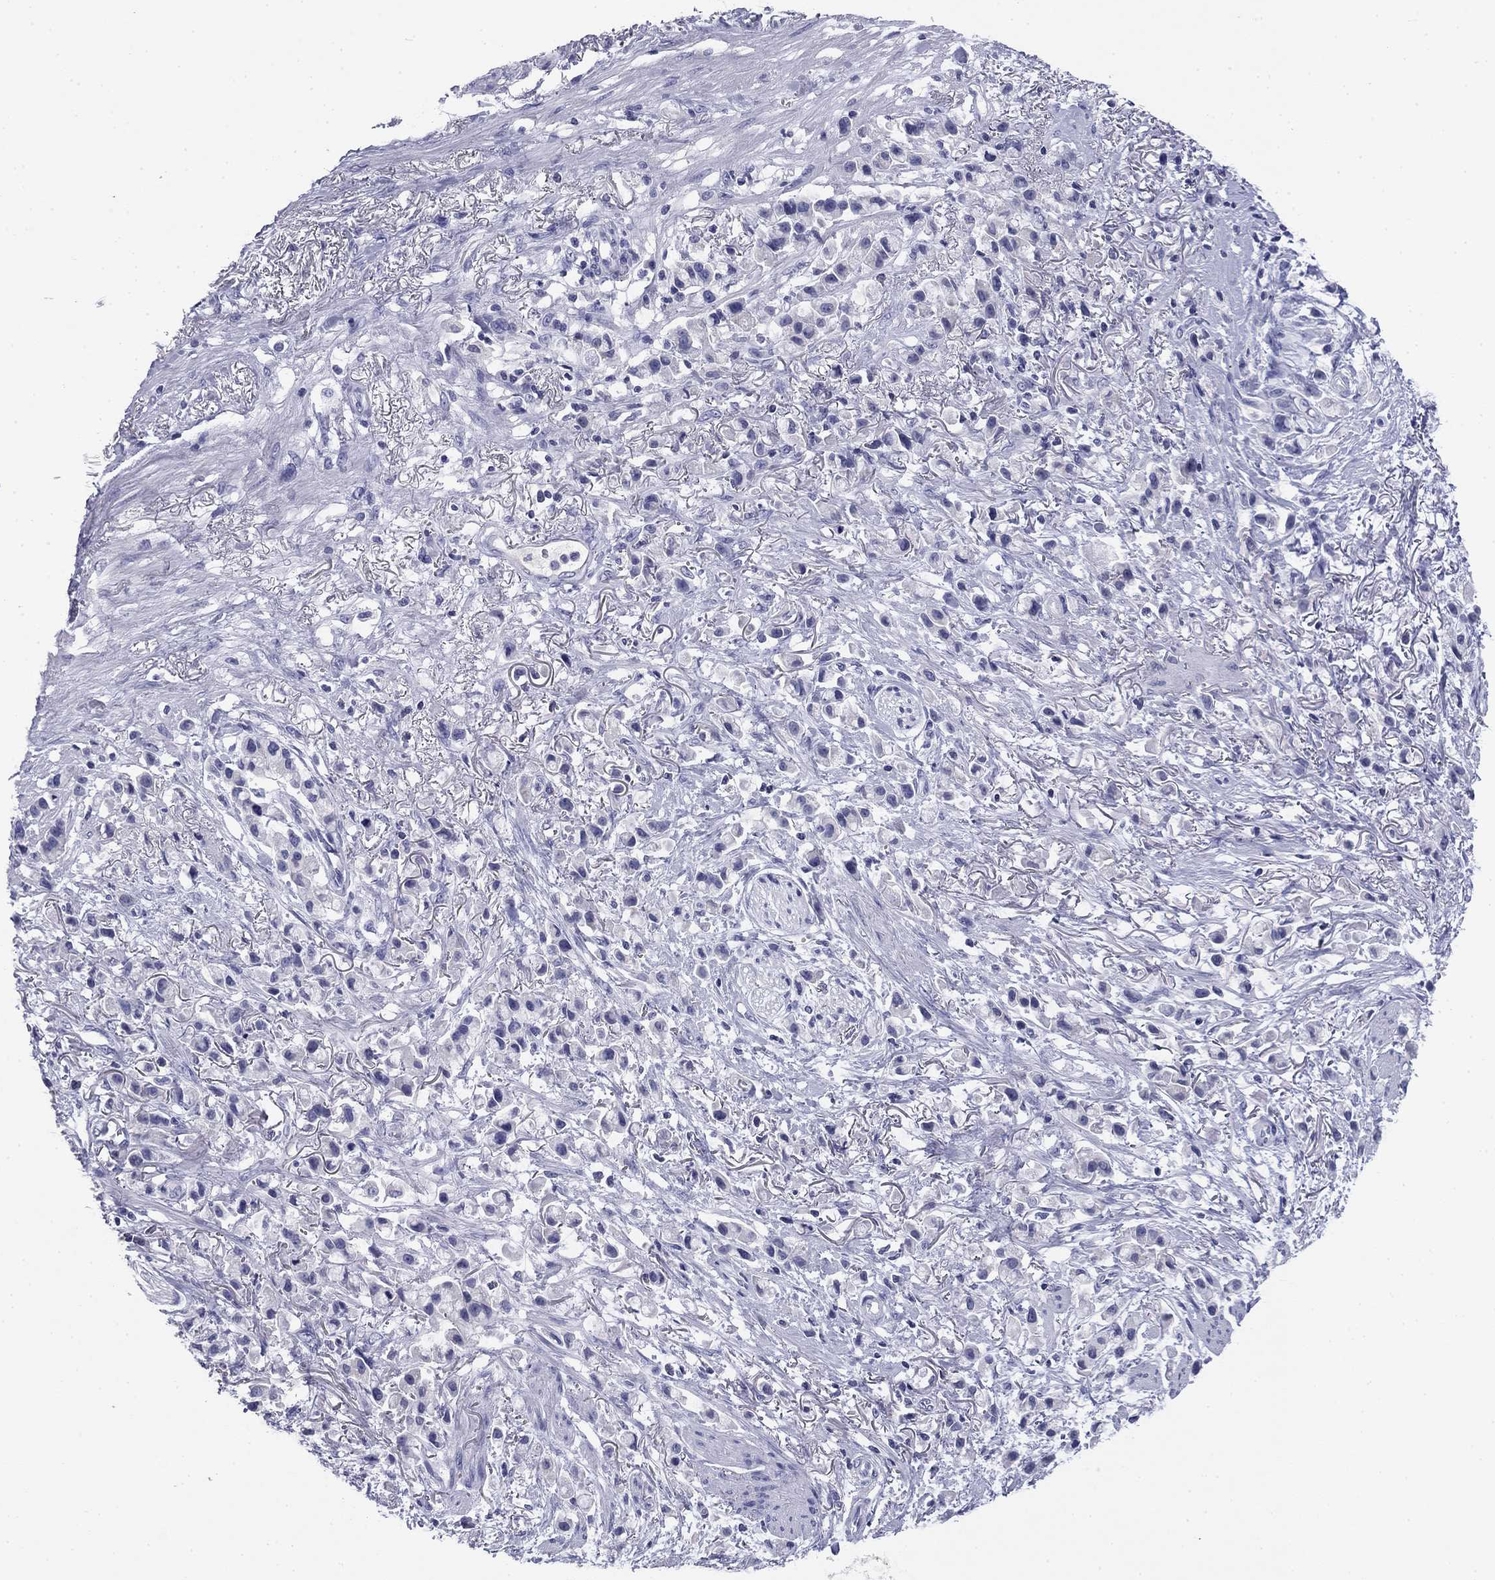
{"staining": {"intensity": "negative", "quantity": "none", "location": "none"}, "tissue": "stomach cancer", "cell_type": "Tumor cells", "image_type": "cancer", "snomed": [{"axis": "morphology", "description": "Adenocarcinoma, NOS"}, {"axis": "topography", "description": "Stomach"}], "caption": "High magnification brightfield microscopy of stomach cancer stained with DAB (brown) and counterstained with hematoxylin (blue): tumor cells show no significant positivity.", "gene": "ABCC2", "patient": {"sex": "female", "age": 81}}